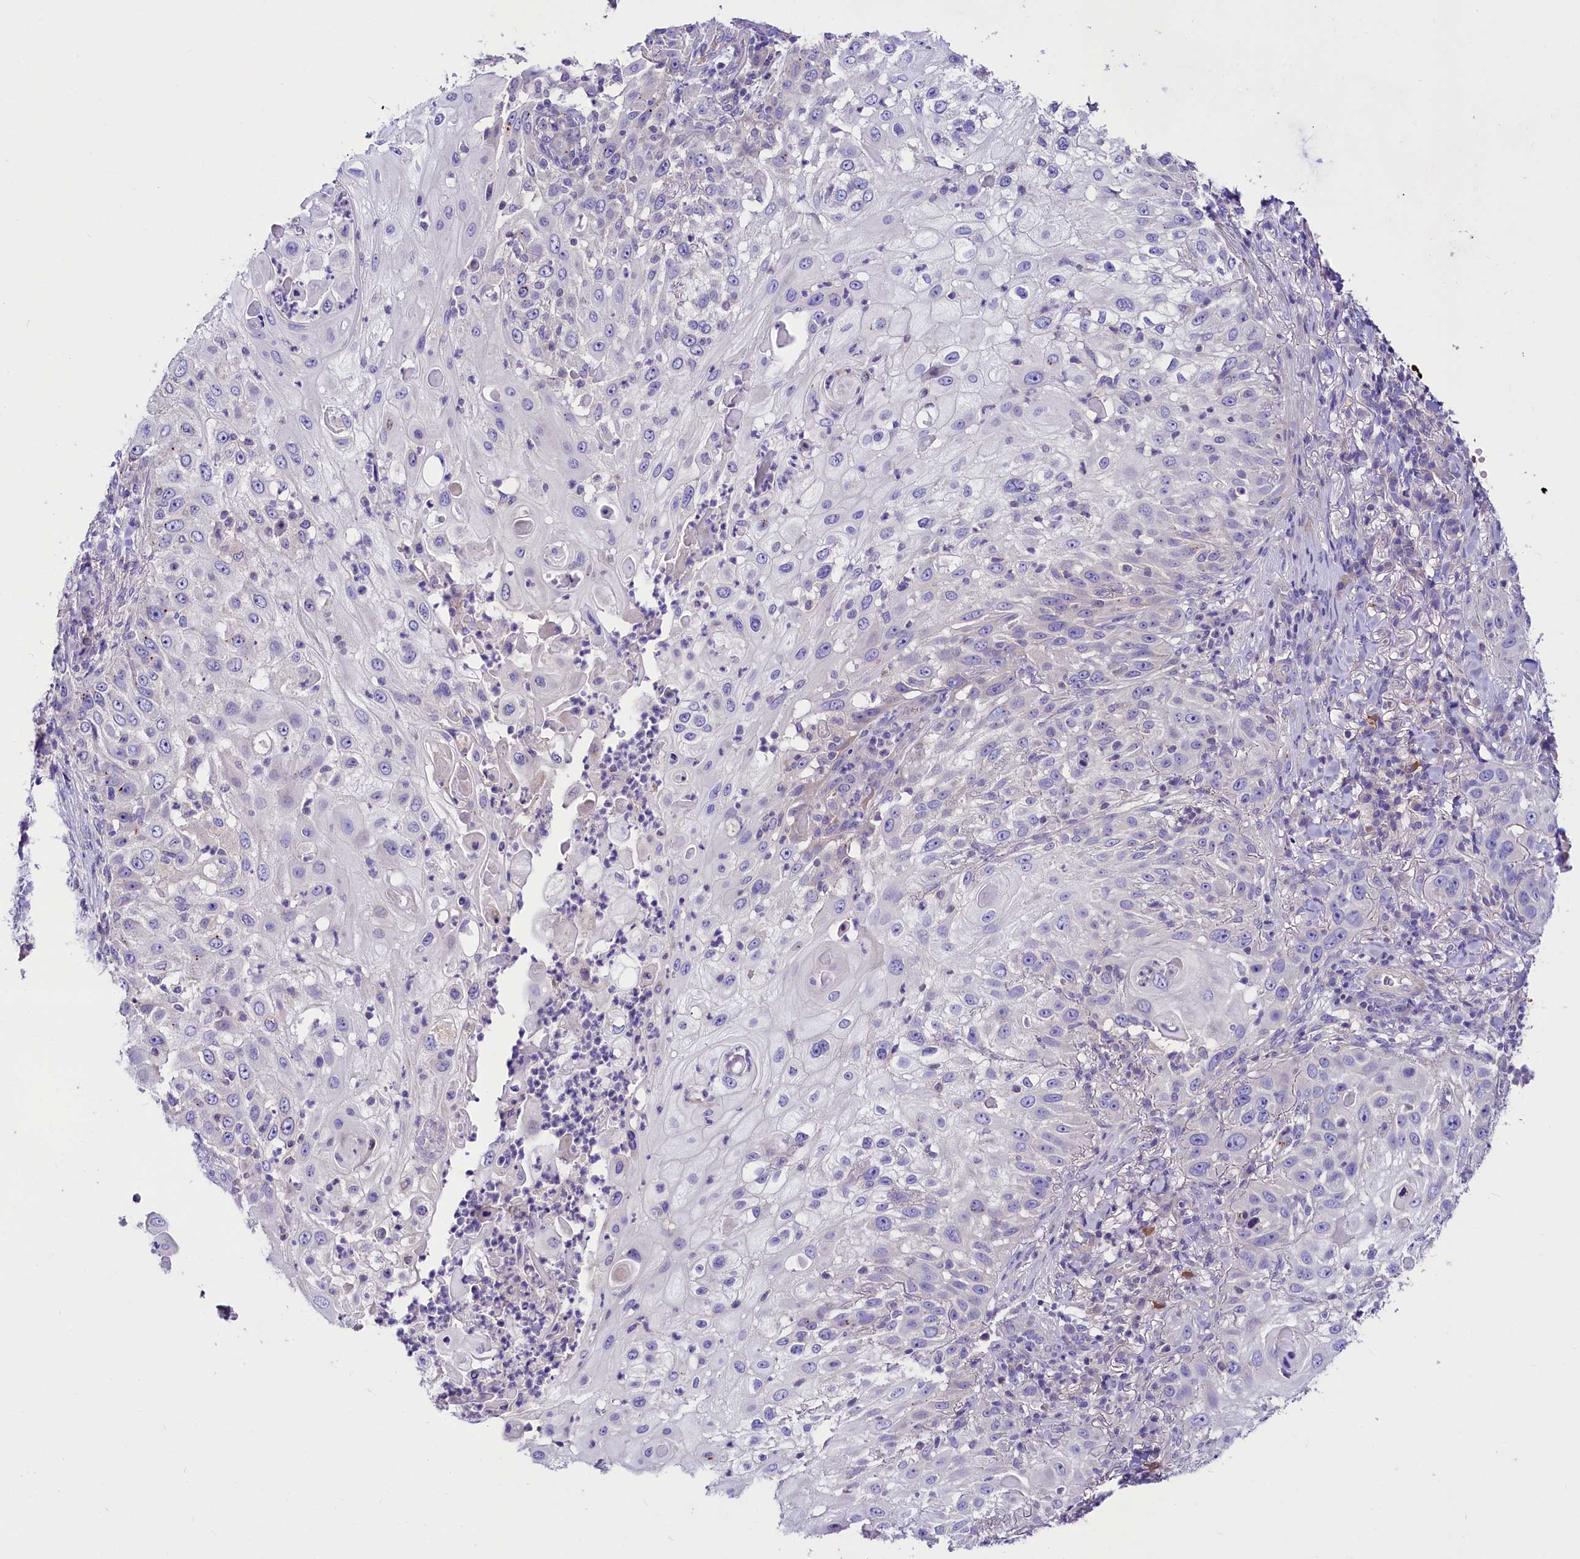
{"staining": {"intensity": "negative", "quantity": "none", "location": "none"}, "tissue": "skin cancer", "cell_type": "Tumor cells", "image_type": "cancer", "snomed": [{"axis": "morphology", "description": "Squamous cell carcinoma, NOS"}, {"axis": "topography", "description": "Skin"}], "caption": "Tumor cells show no significant protein expression in skin cancer (squamous cell carcinoma).", "gene": "ABHD5", "patient": {"sex": "female", "age": 44}}